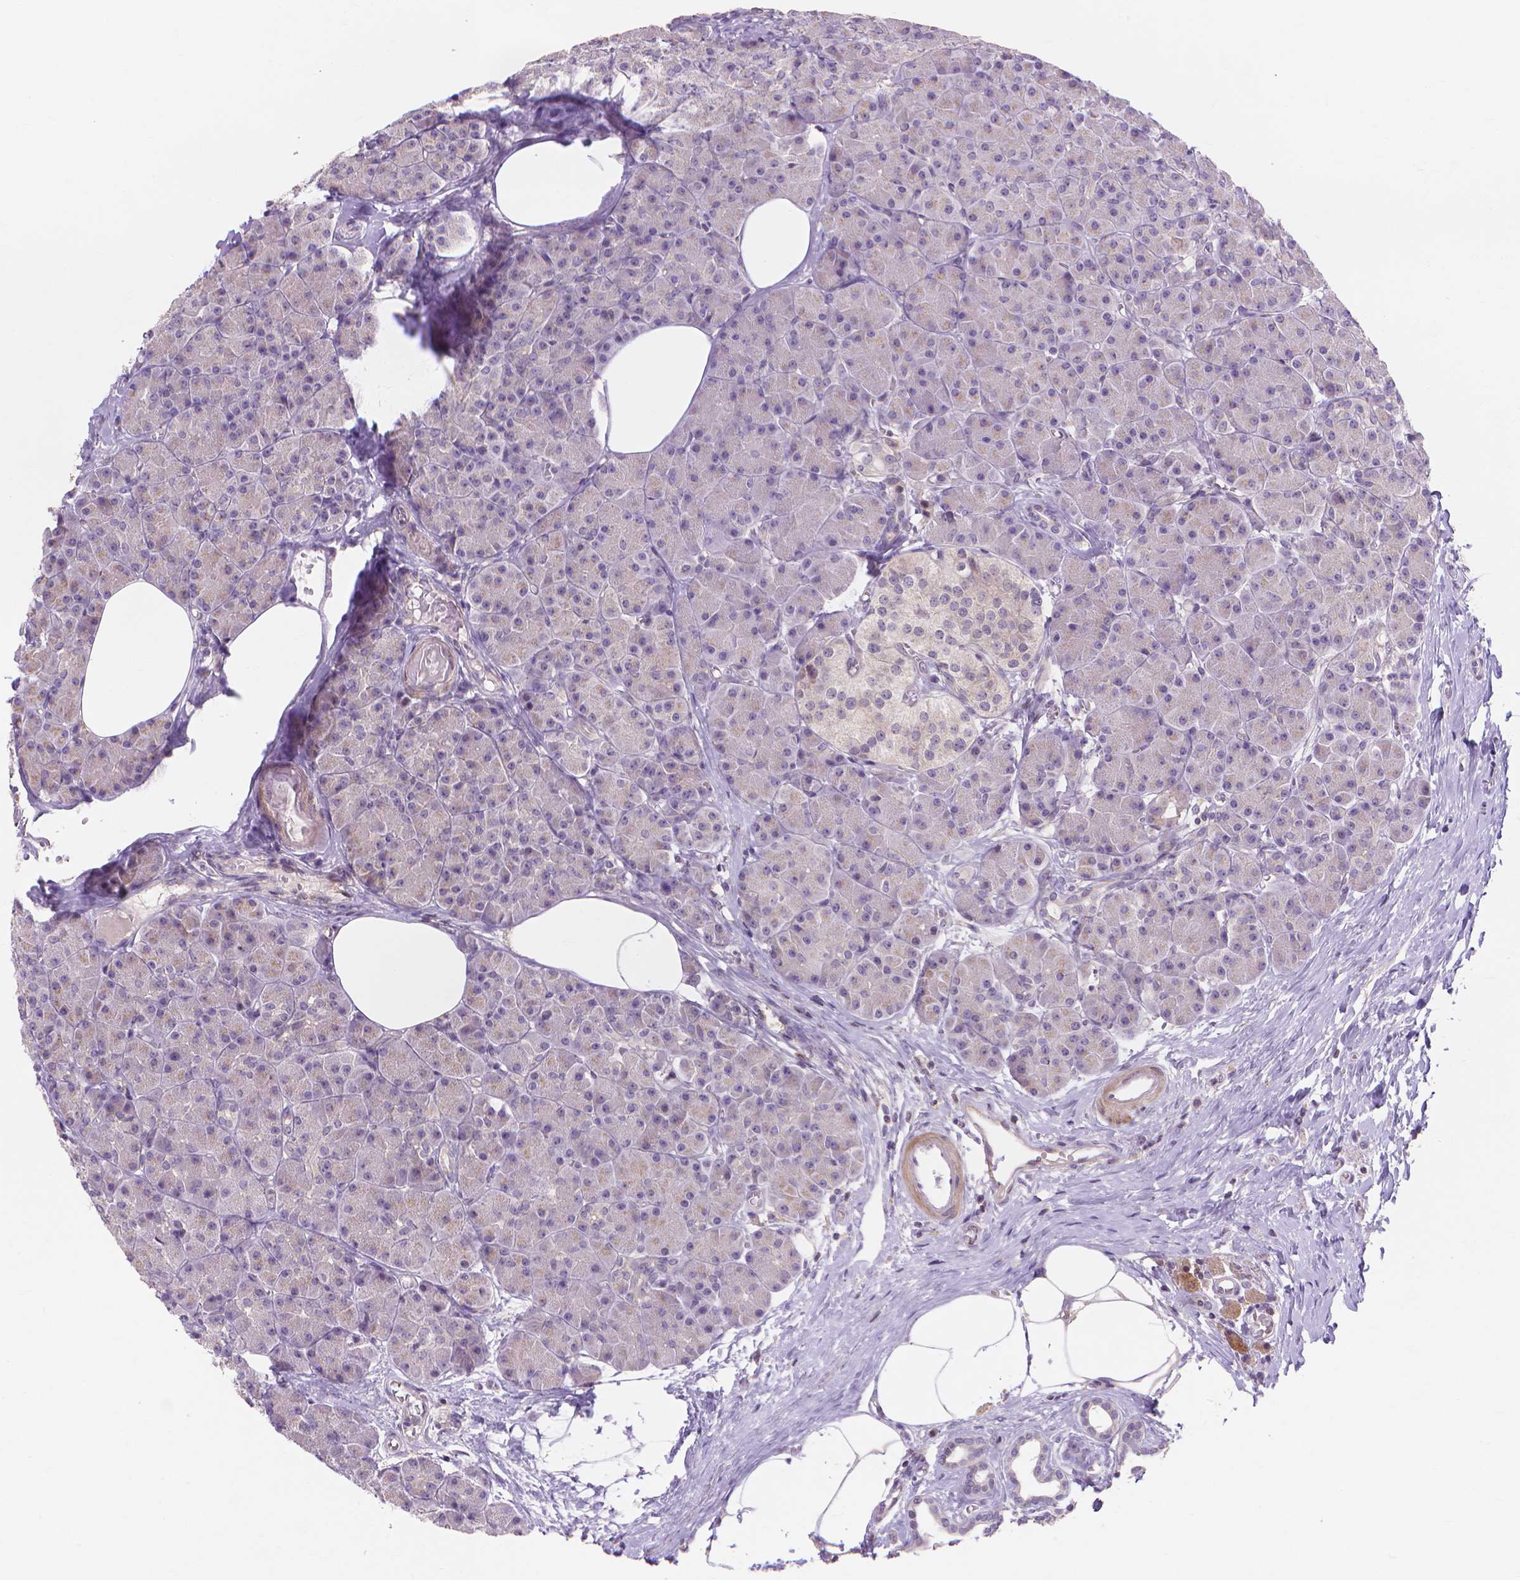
{"staining": {"intensity": "weak", "quantity": "25%-75%", "location": "cytoplasmic/membranous"}, "tissue": "pancreas", "cell_type": "Exocrine glandular cells", "image_type": "normal", "snomed": [{"axis": "morphology", "description": "Normal tissue, NOS"}, {"axis": "topography", "description": "Pancreas"}], "caption": "About 25%-75% of exocrine glandular cells in unremarkable pancreas display weak cytoplasmic/membranous protein staining as visualized by brown immunohistochemical staining.", "gene": "PRDM13", "patient": {"sex": "female", "age": 45}}